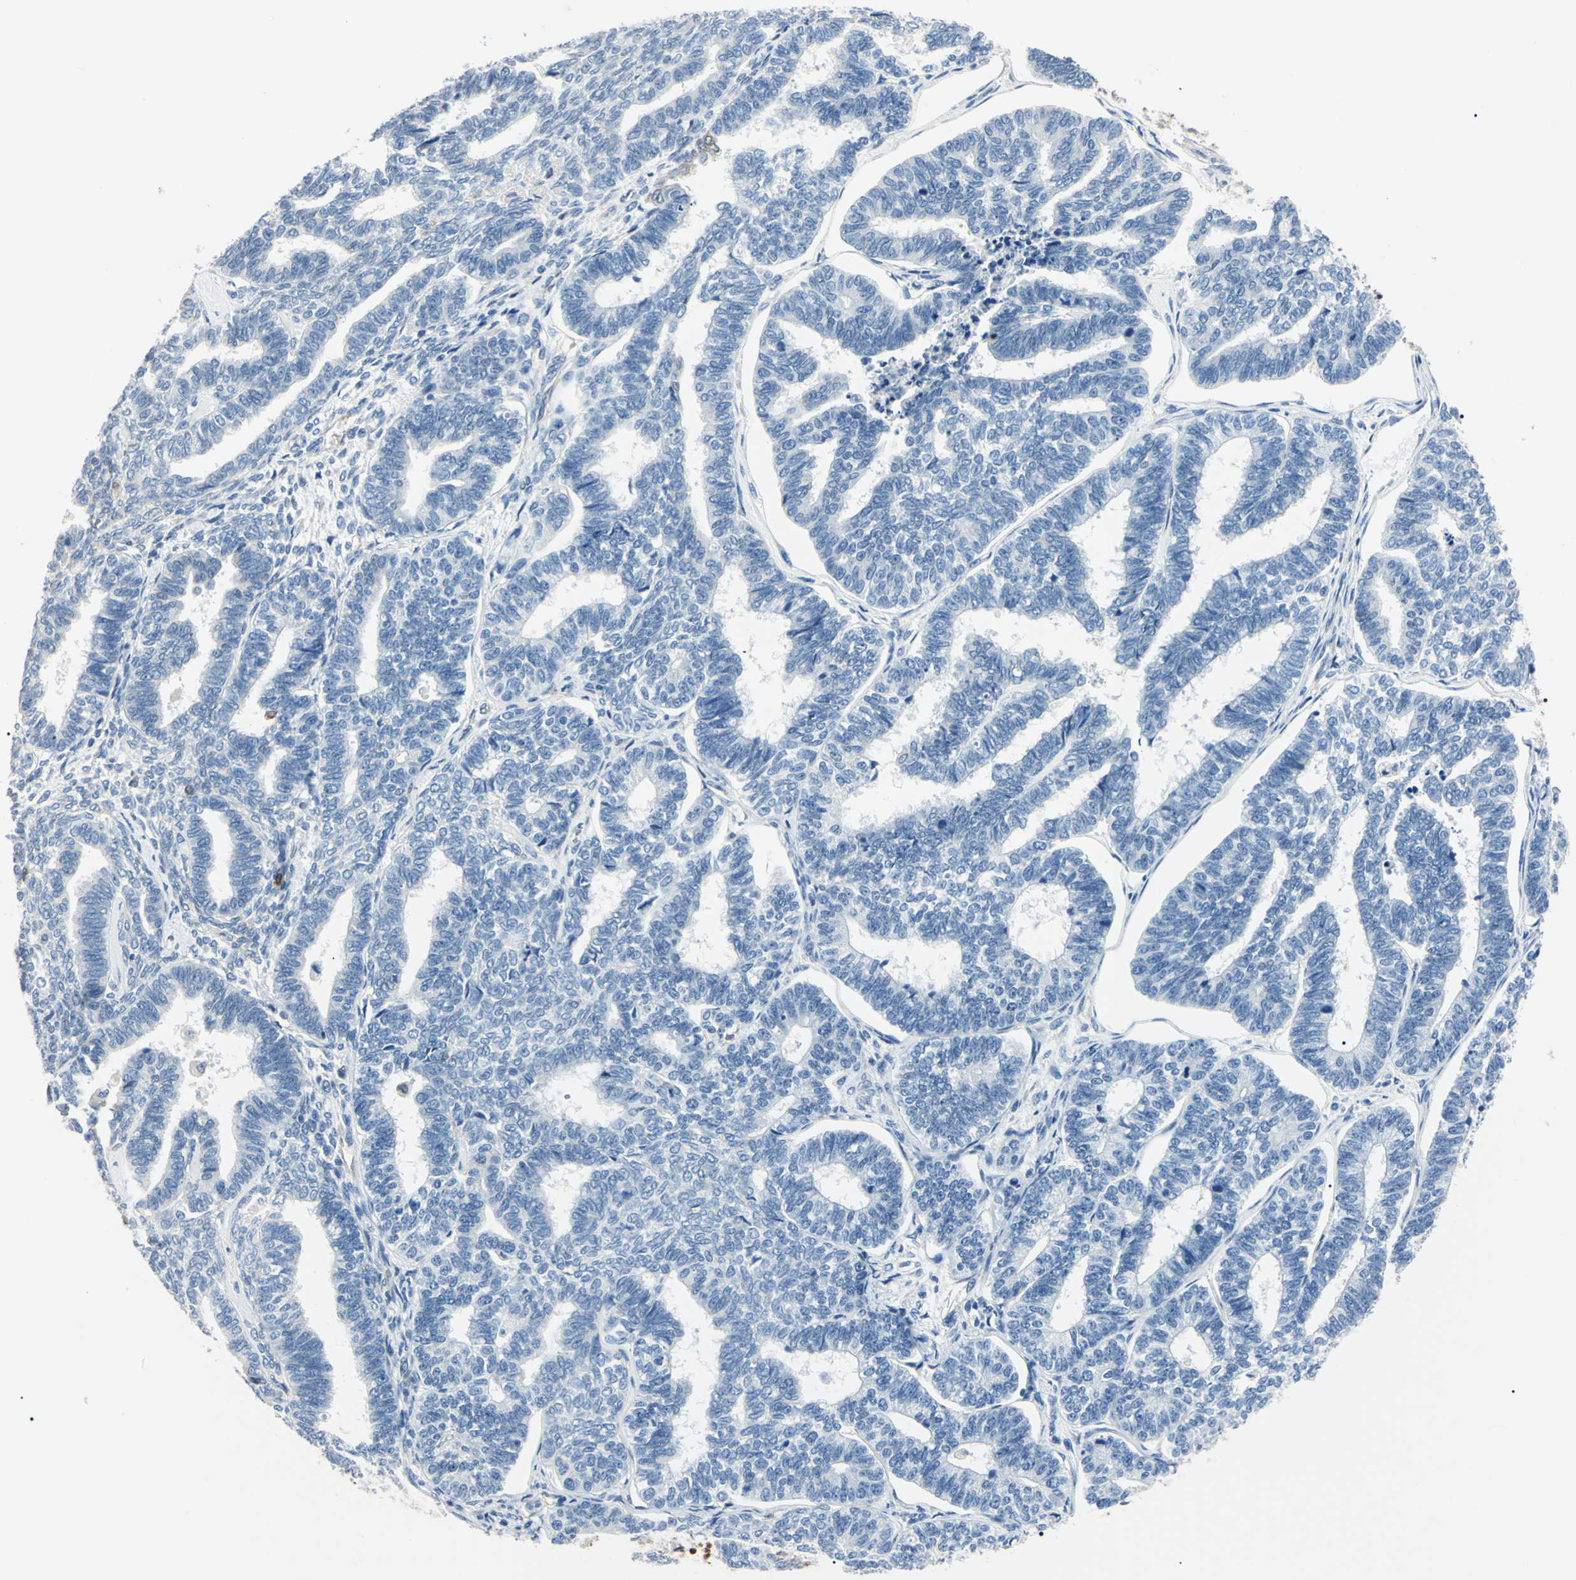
{"staining": {"intensity": "weak", "quantity": "<25%", "location": "cytoplasmic/membranous"}, "tissue": "endometrial cancer", "cell_type": "Tumor cells", "image_type": "cancer", "snomed": [{"axis": "morphology", "description": "Adenocarcinoma, NOS"}, {"axis": "topography", "description": "Endometrium"}], "caption": "This is a histopathology image of immunohistochemistry (IHC) staining of endometrial cancer (adenocarcinoma), which shows no positivity in tumor cells.", "gene": "AKR1C3", "patient": {"sex": "female", "age": 70}}